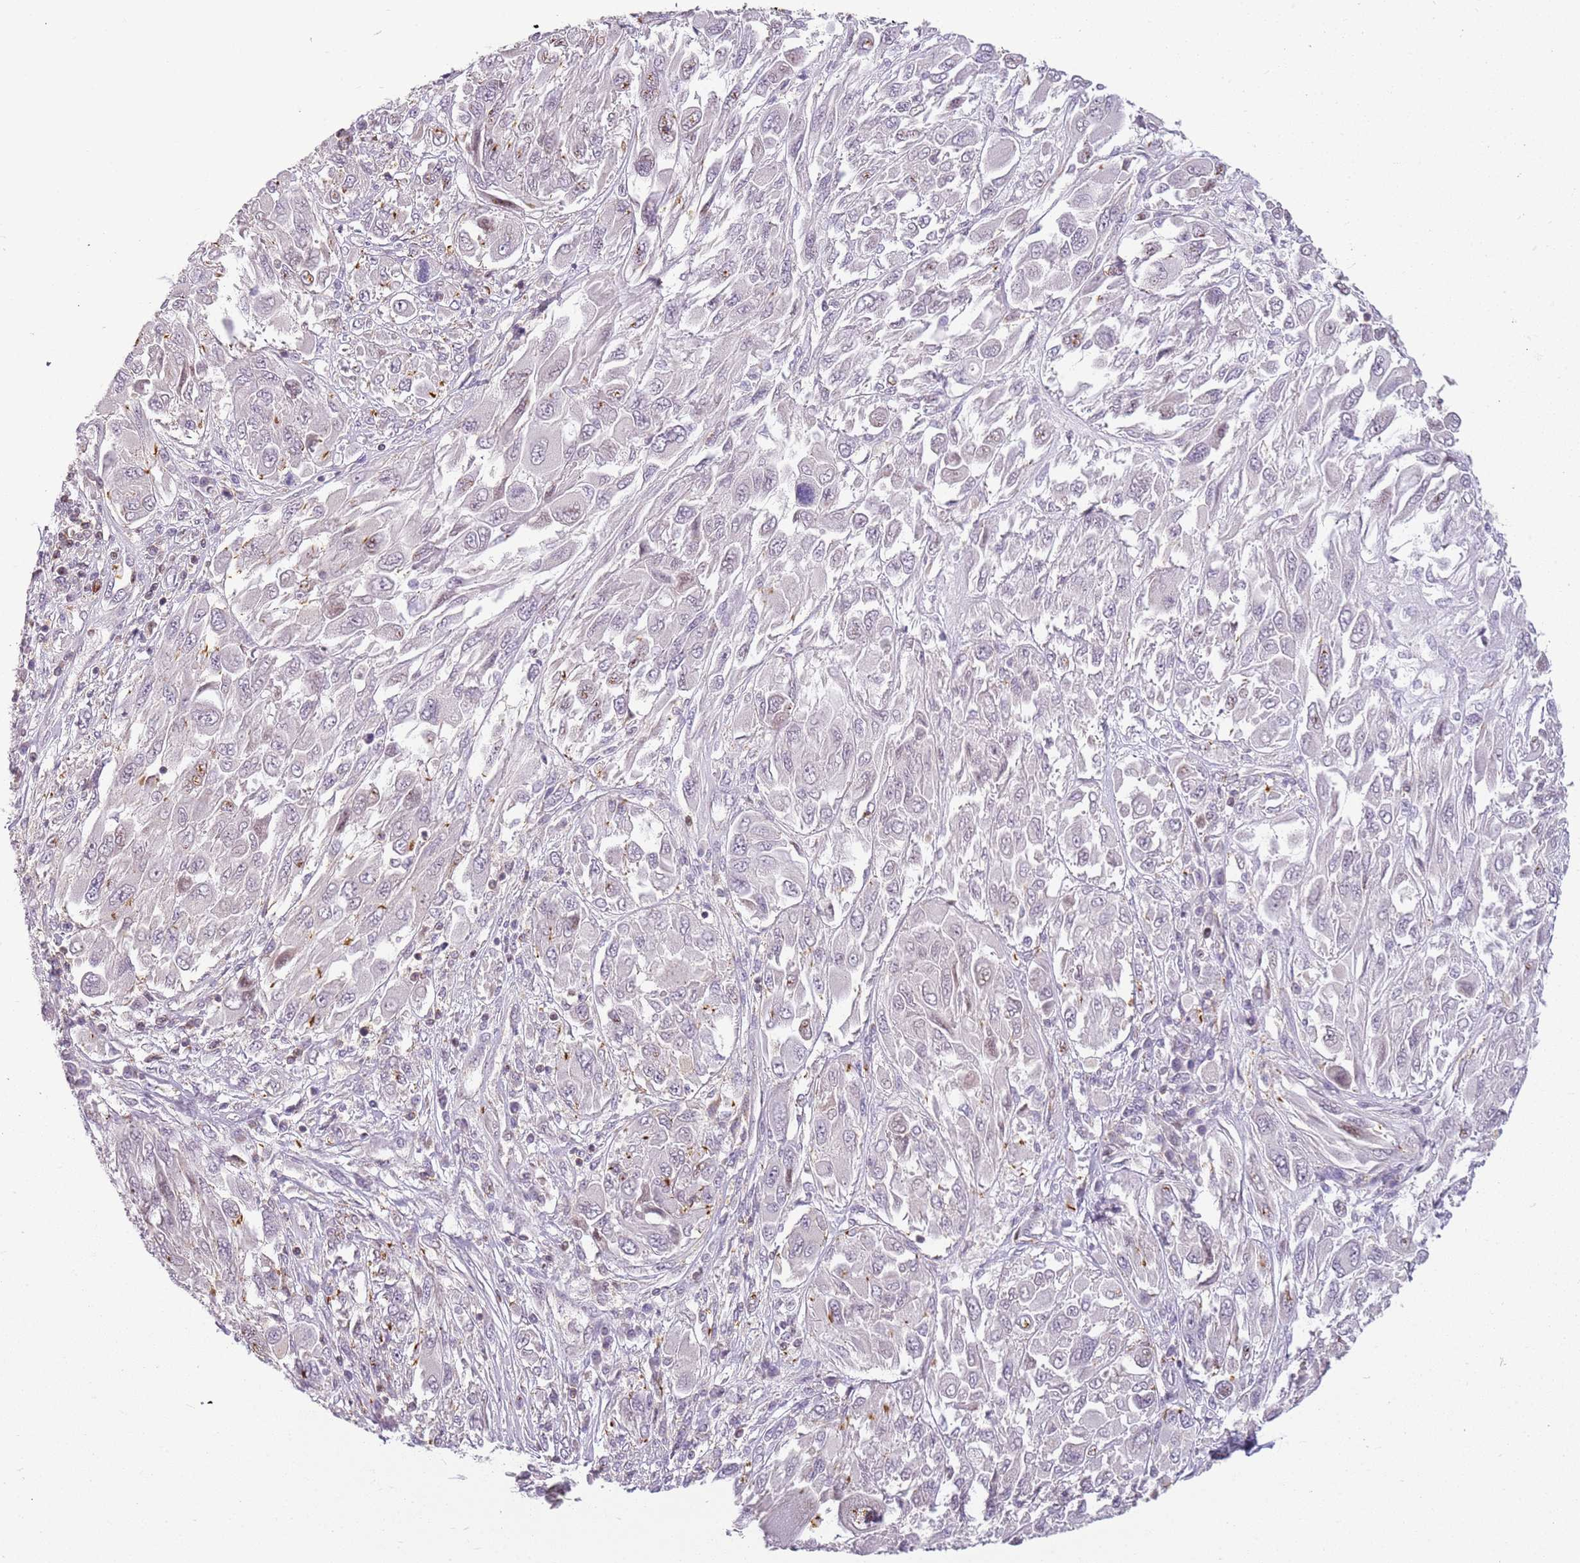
{"staining": {"intensity": "negative", "quantity": "none", "location": "none"}, "tissue": "melanoma", "cell_type": "Tumor cells", "image_type": "cancer", "snomed": [{"axis": "morphology", "description": "Malignant melanoma, NOS"}, {"axis": "topography", "description": "Skin"}], "caption": "IHC image of human melanoma stained for a protein (brown), which displays no positivity in tumor cells.", "gene": "DEFB116", "patient": {"sex": "female", "age": 91}}